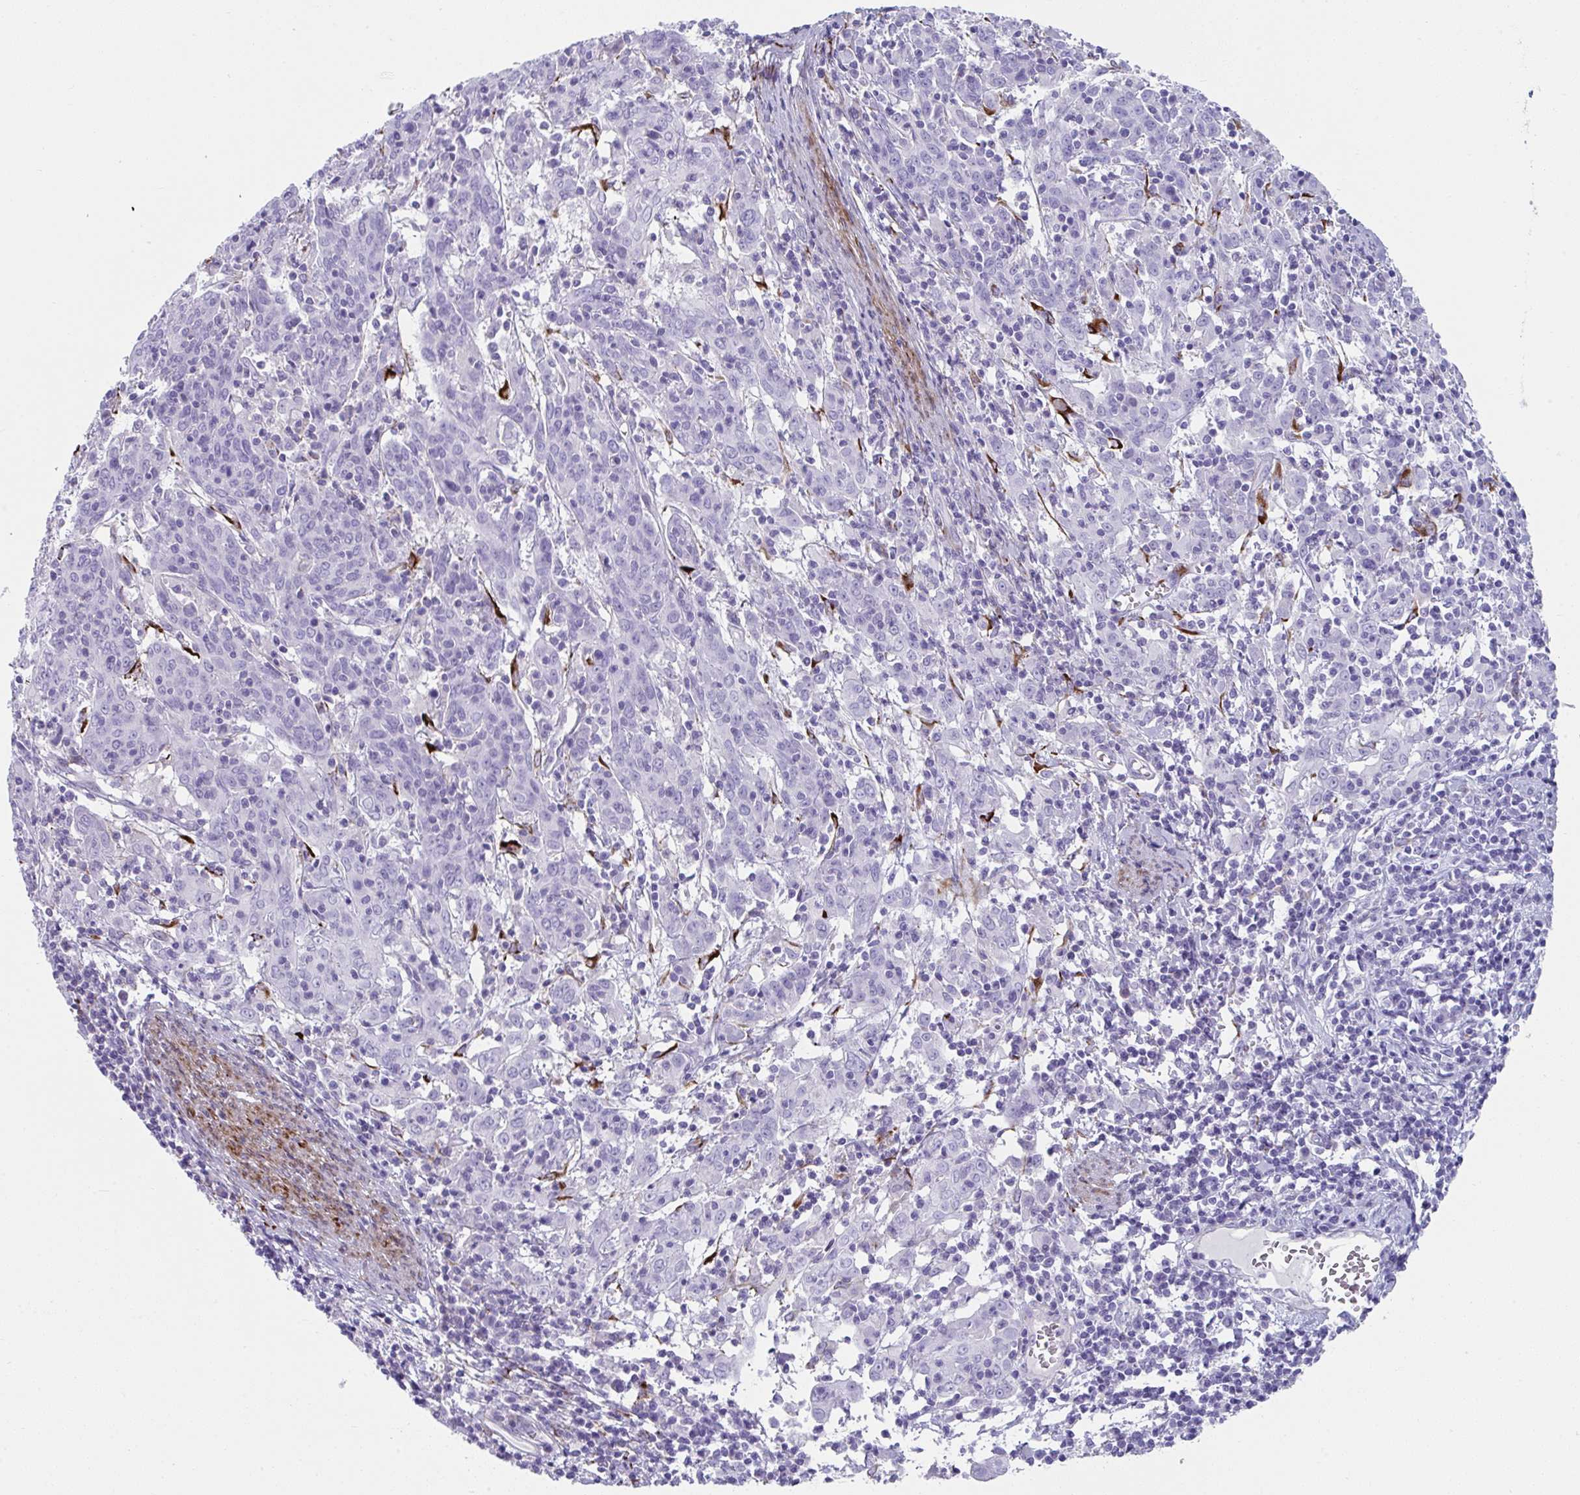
{"staining": {"intensity": "negative", "quantity": "none", "location": "none"}, "tissue": "cervical cancer", "cell_type": "Tumor cells", "image_type": "cancer", "snomed": [{"axis": "morphology", "description": "Squamous cell carcinoma, NOS"}, {"axis": "topography", "description": "Cervix"}], "caption": "This is an immunohistochemistry histopathology image of human squamous cell carcinoma (cervical). There is no positivity in tumor cells.", "gene": "GRXCR2", "patient": {"sex": "female", "age": 67}}